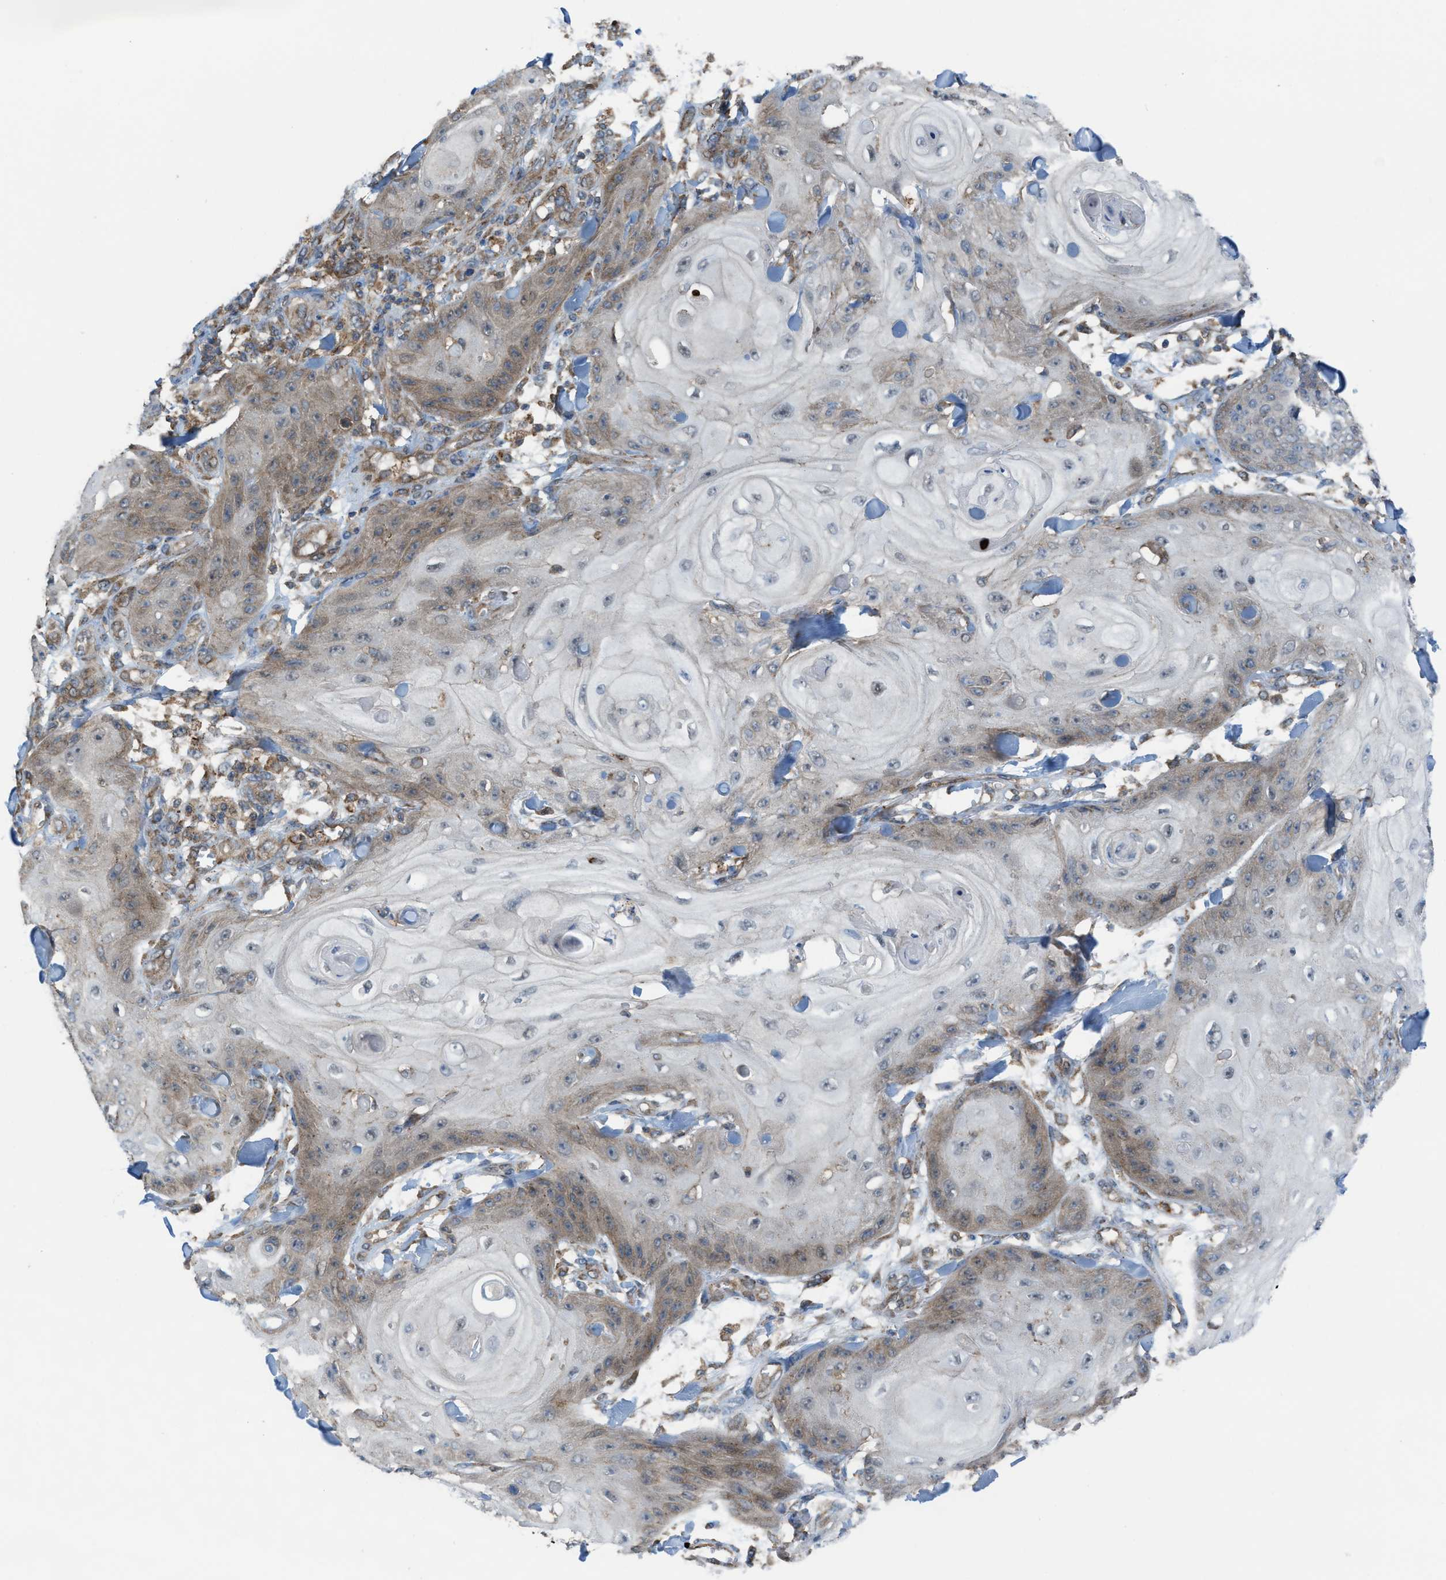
{"staining": {"intensity": "moderate", "quantity": "<25%", "location": "cytoplasmic/membranous"}, "tissue": "skin cancer", "cell_type": "Tumor cells", "image_type": "cancer", "snomed": [{"axis": "morphology", "description": "Squamous cell carcinoma, NOS"}, {"axis": "topography", "description": "Skin"}], "caption": "Immunohistochemical staining of human squamous cell carcinoma (skin) displays low levels of moderate cytoplasmic/membranous protein expression in about <25% of tumor cells.", "gene": "PLAA", "patient": {"sex": "male", "age": 74}}